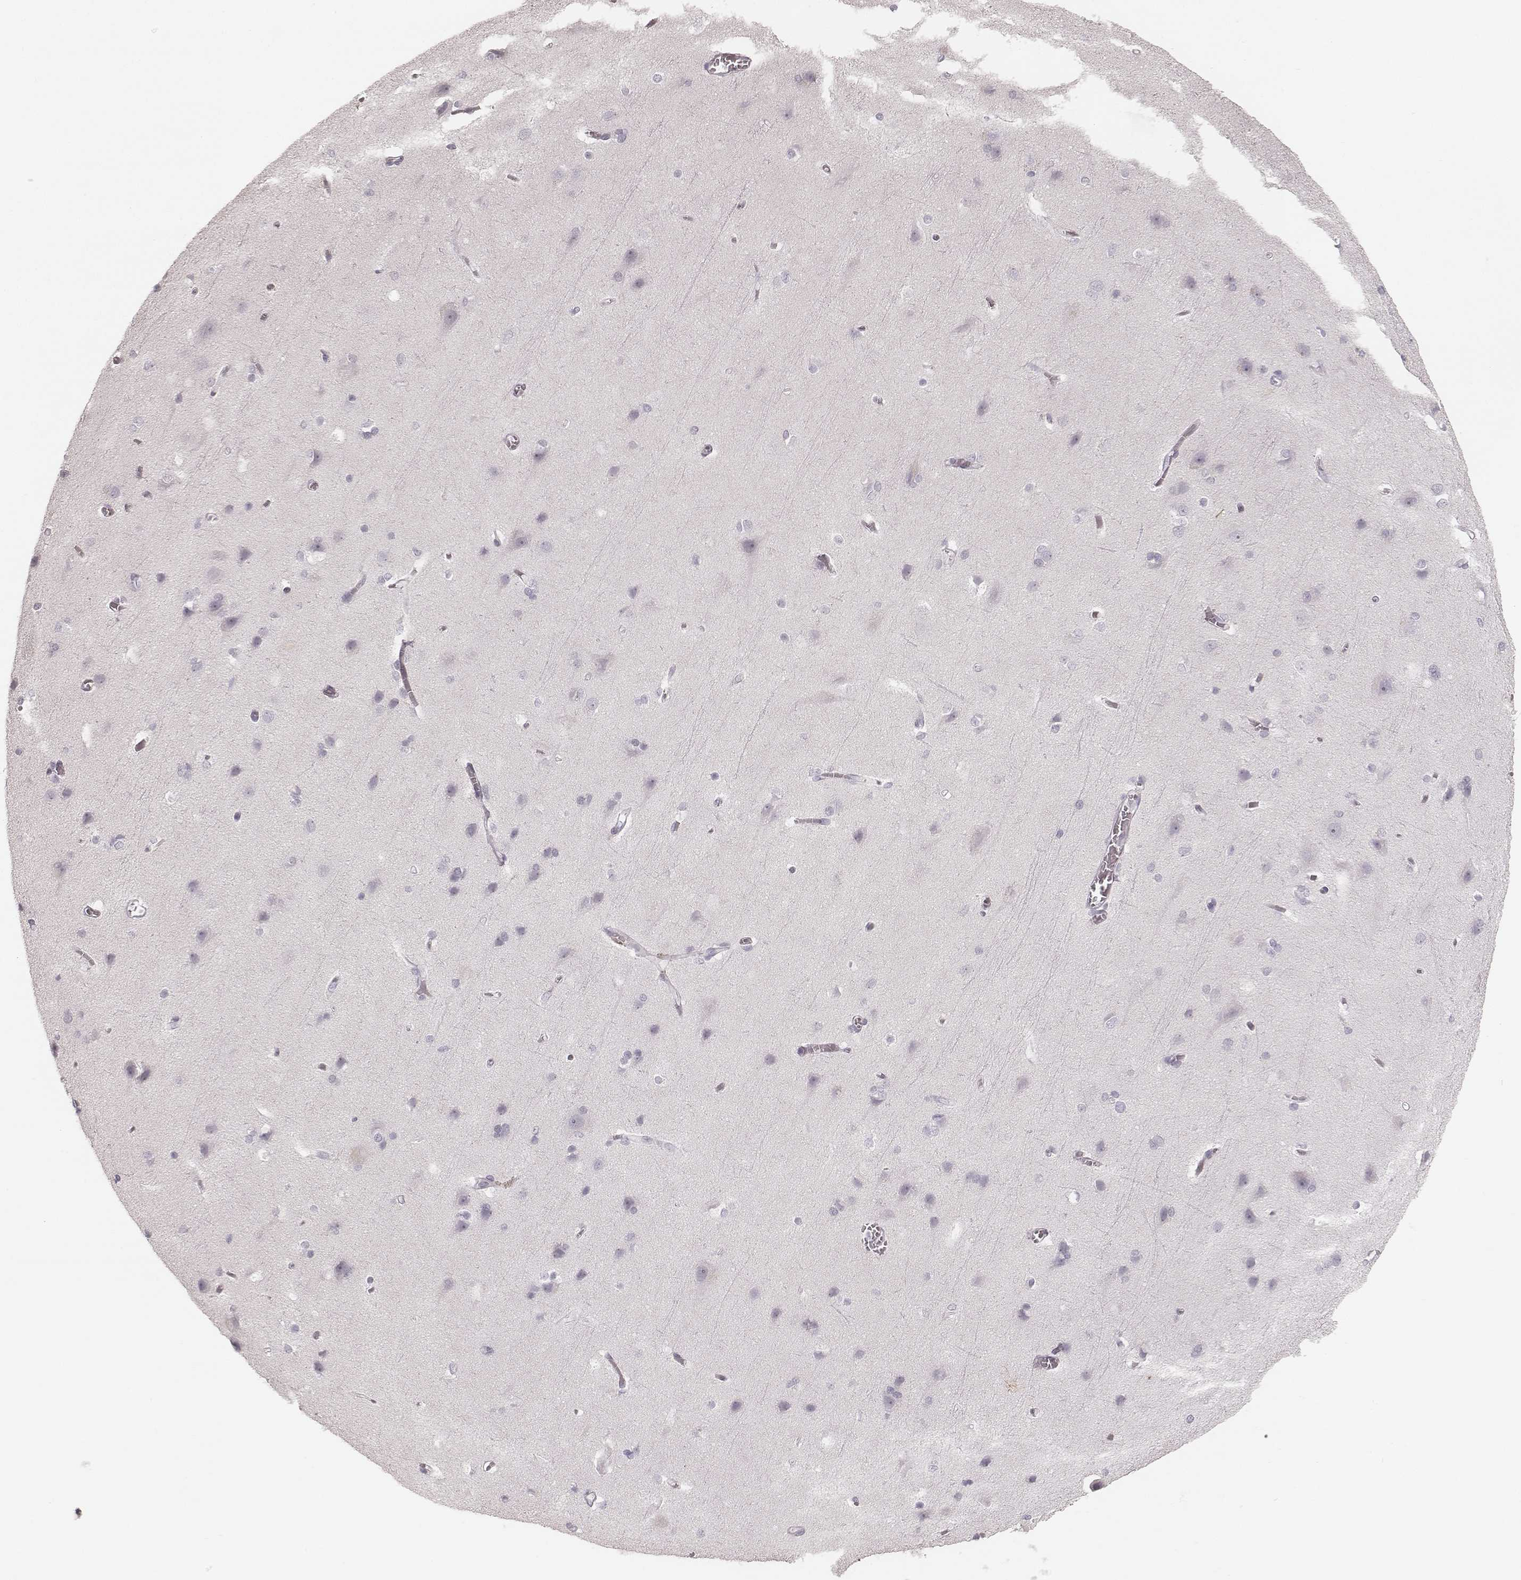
{"staining": {"intensity": "negative", "quantity": "none", "location": "none"}, "tissue": "cerebral cortex", "cell_type": "Endothelial cells", "image_type": "normal", "snomed": [{"axis": "morphology", "description": "Normal tissue, NOS"}, {"axis": "topography", "description": "Cerebral cortex"}], "caption": "Human cerebral cortex stained for a protein using IHC exhibits no expression in endothelial cells.", "gene": "SPATA24", "patient": {"sex": "male", "age": 37}}